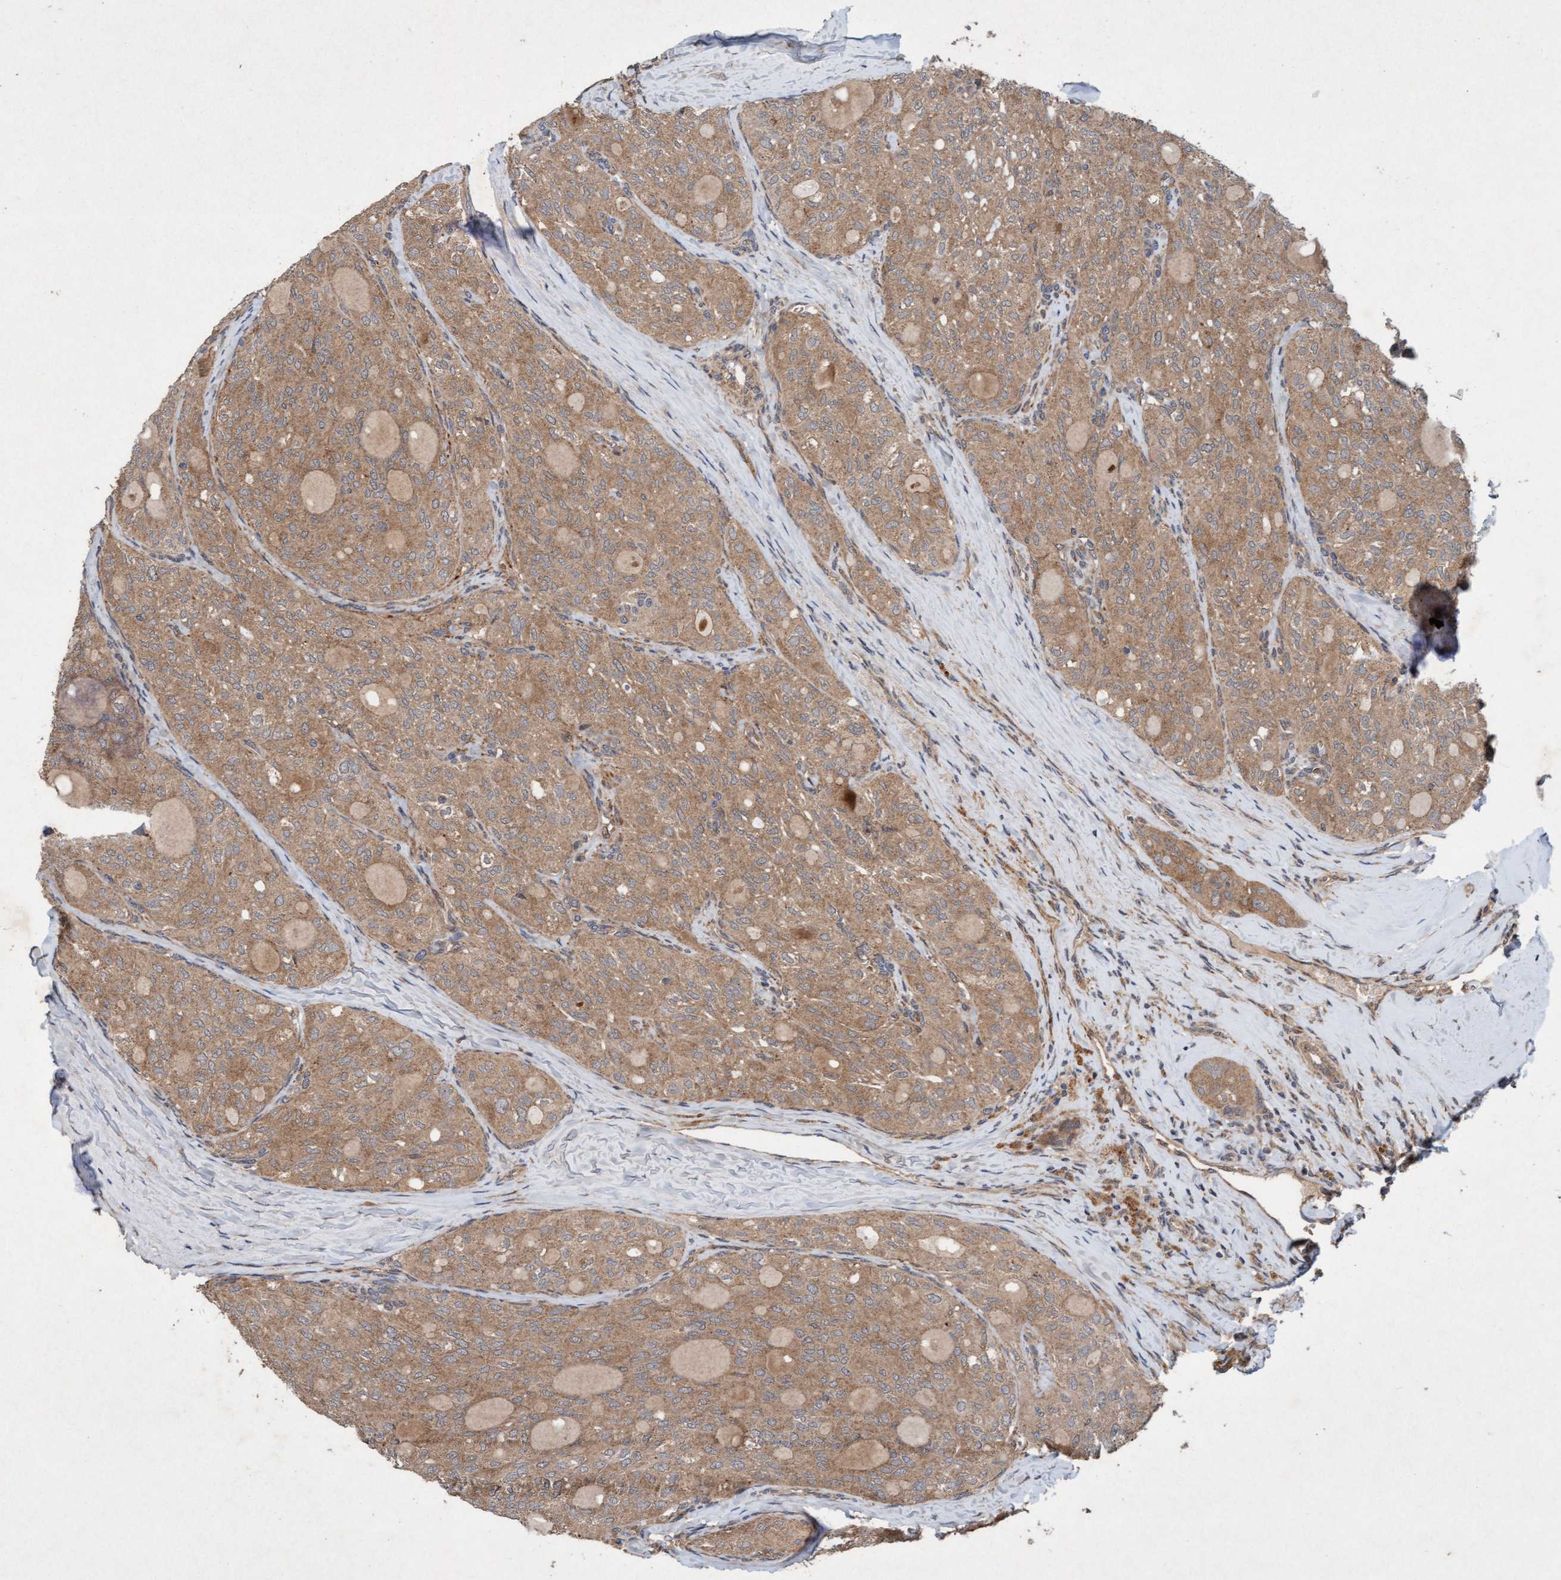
{"staining": {"intensity": "moderate", "quantity": ">75%", "location": "cytoplasmic/membranous"}, "tissue": "thyroid cancer", "cell_type": "Tumor cells", "image_type": "cancer", "snomed": [{"axis": "morphology", "description": "Follicular adenoma carcinoma, NOS"}, {"axis": "topography", "description": "Thyroid gland"}], "caption": "Tumor cells display moderate cytoplasmic/membranous positivity in about >75% of cells in follicular adenoma carcinoma (thyroid).", "gene": "MLXIP", "patient": {"sex": "male", "age": 75}}